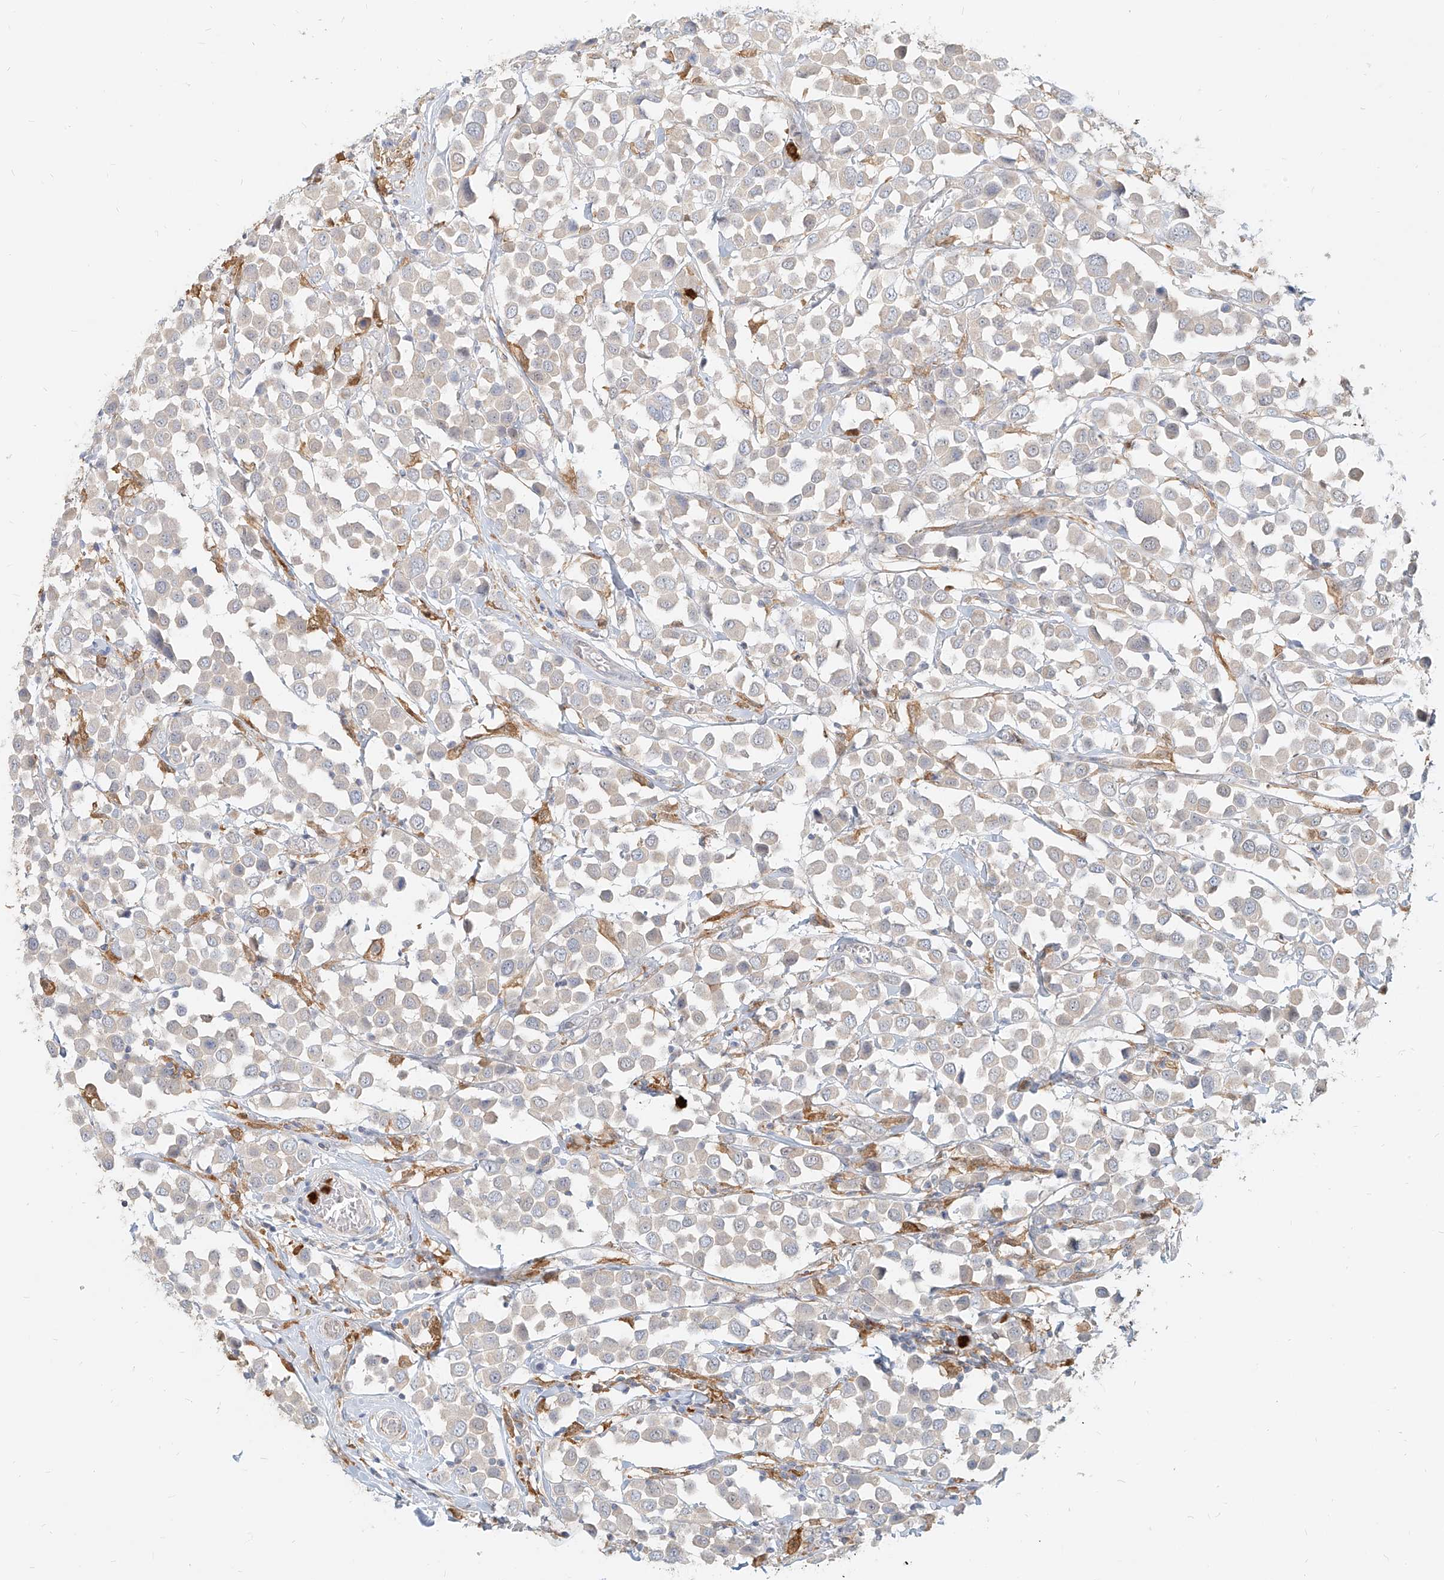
{"staining": {"intensity": "negative", "quantity": "none", "location": "none"}, "tissue": "breast cancer", "cell_type": "Tumor cells", "image_type": "cancer", "snomed": [{"axis": "morphology", "description": "Duct carcinoma"}, {"axis": "topography", "description": "Breast"}], "caption": "High magnification brightfield microscopy of breast cancer (invasive ductal carcinoma) stained with DAB (brown) and counterstained with hematoxylin (blue): tumor cells show no significant positivity. The staining was performed using DAB to visualize the protein expression in brown, while the nuclei were stained in blue with hematoxylin (Magnification: 20x).", "gene": "PGD", "patient": {"sex": "female", "age": 61}}